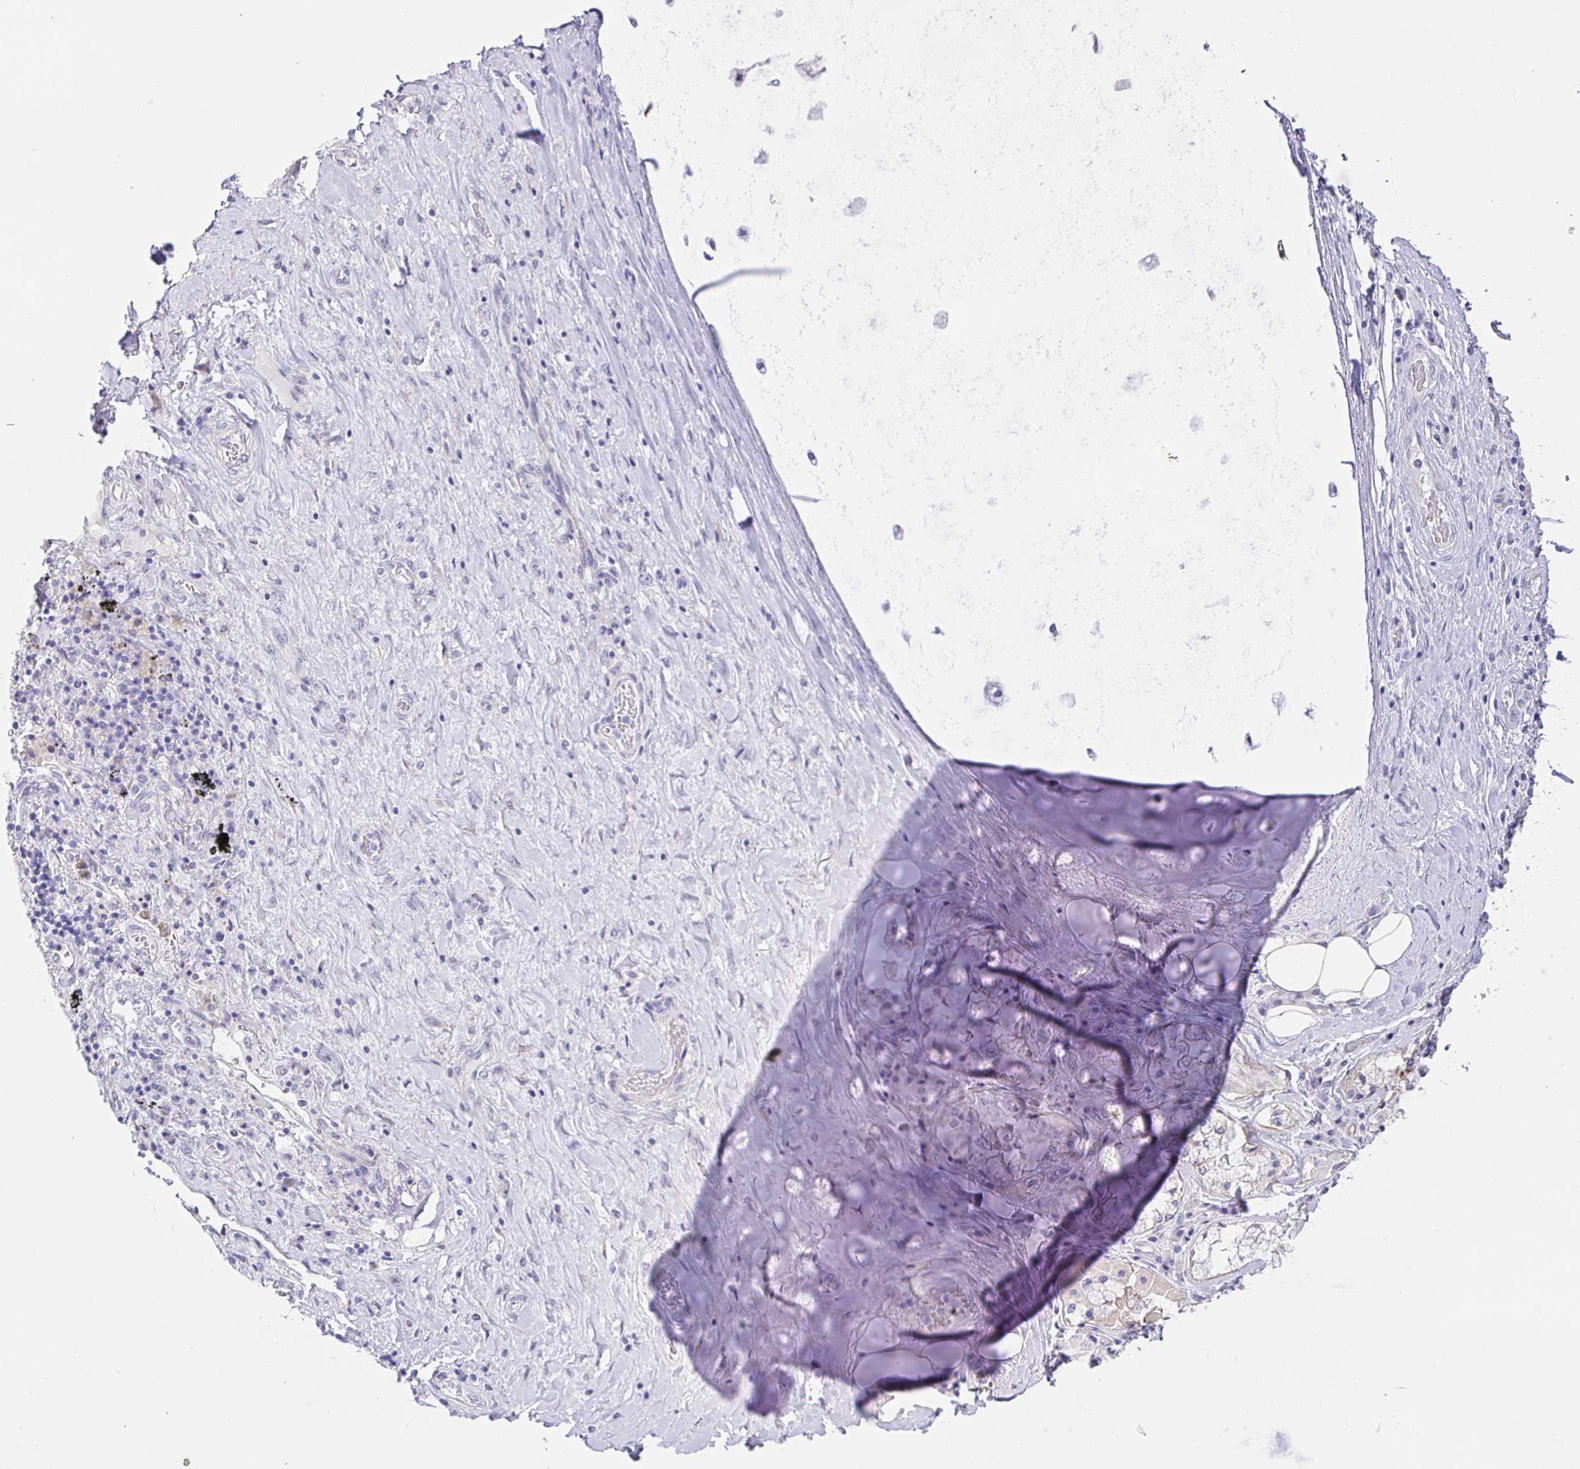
{"staining": {"intensity": "negative", "quantity": "none", "location": "none"}, "tissue": "adipose tissue", "cell_type": "Adipocytes", "image_type": "normal", "snomed": [{"axis": "morphology", "description": "Normal tissue, NOS"}, {"axis": "topography", "description": "Cartilage tissue"}, {"axis": "topography", "description": "Bronchus"}], "caption": "Immunohistochemistry (IHC) histopathology image of benign human adipose tissue stained for a protein (brown), which shows no positivity in adipocytes. (DAB immunohistochemistry, high magnification).", "gene": "HSPA4L", "patient": {"sex": "male", "age": 64}}